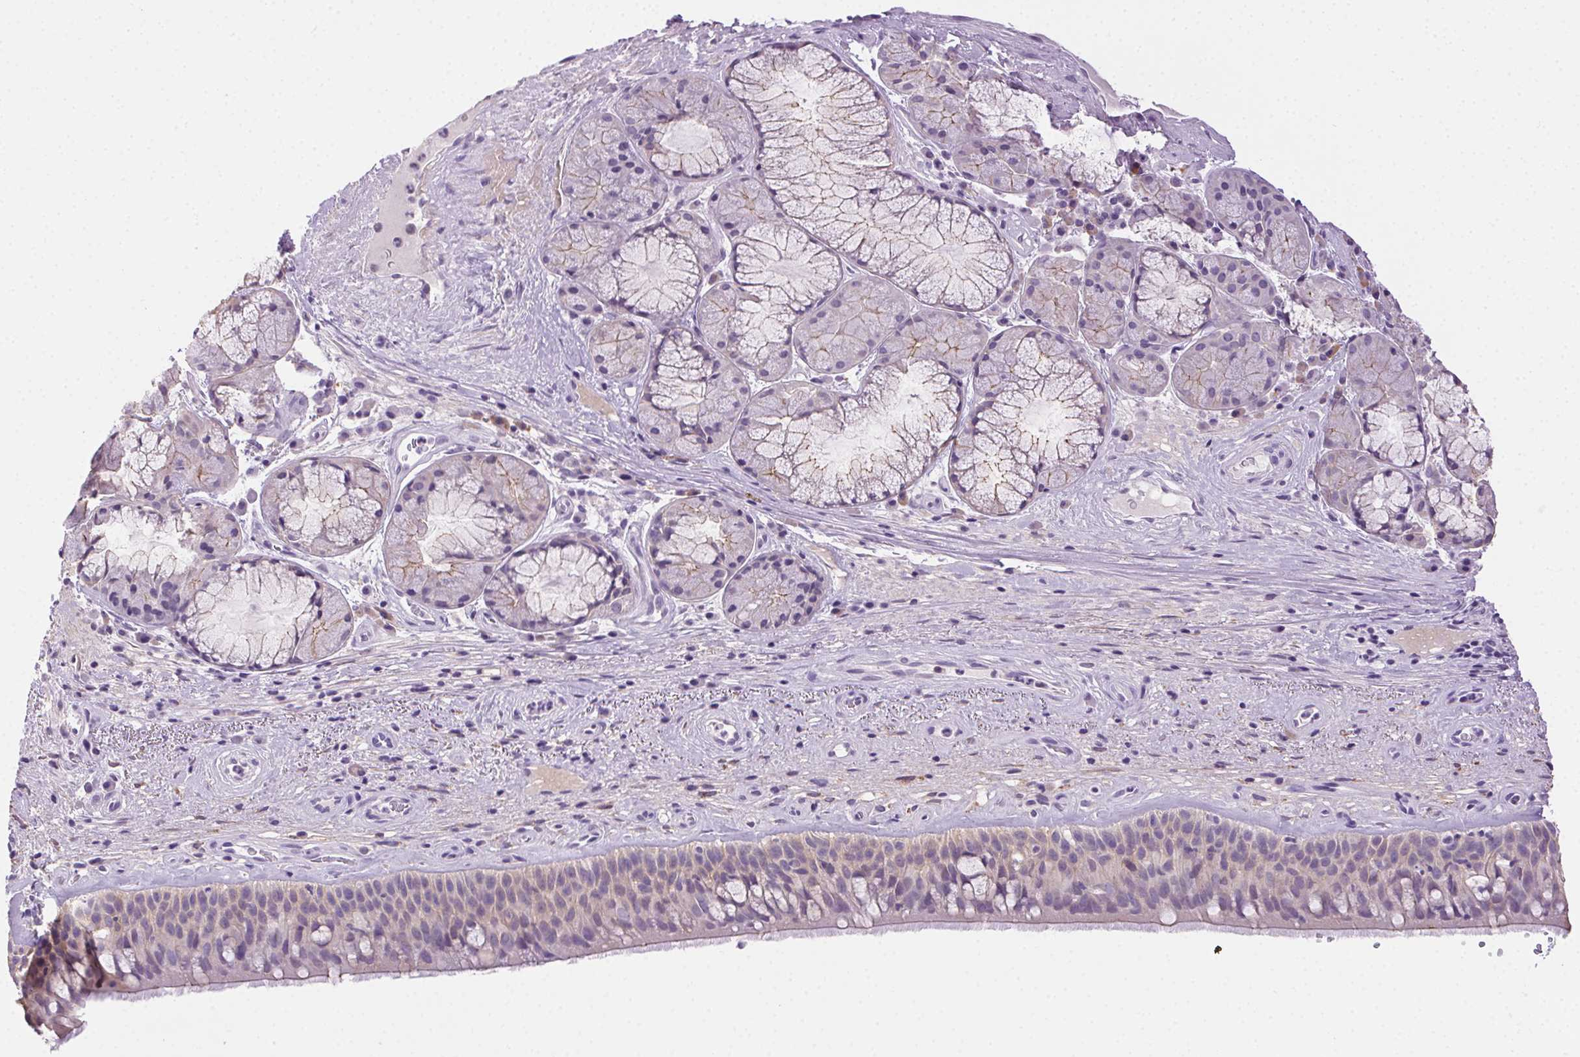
{"staining": {"intensity": "weak", "quantity": "<25%", "location": "cytoplasmic/membranous"}, "tissue": "bronchus", "cell_type": "Respiratory epithelial cells", "image_type": "normal", "snomed": [{"axis": "morphology", "description": "Normal tissue, NOS"}, {"axis": "topography", "description": "Bronchus"}], "caption": "This is an IHC photomicrograph of unremarkable human bronchus. There is no positivity in respiratory epithelial cells.", "gene": "CLDN10", "patient": {"sex": "male", "age": 48}}